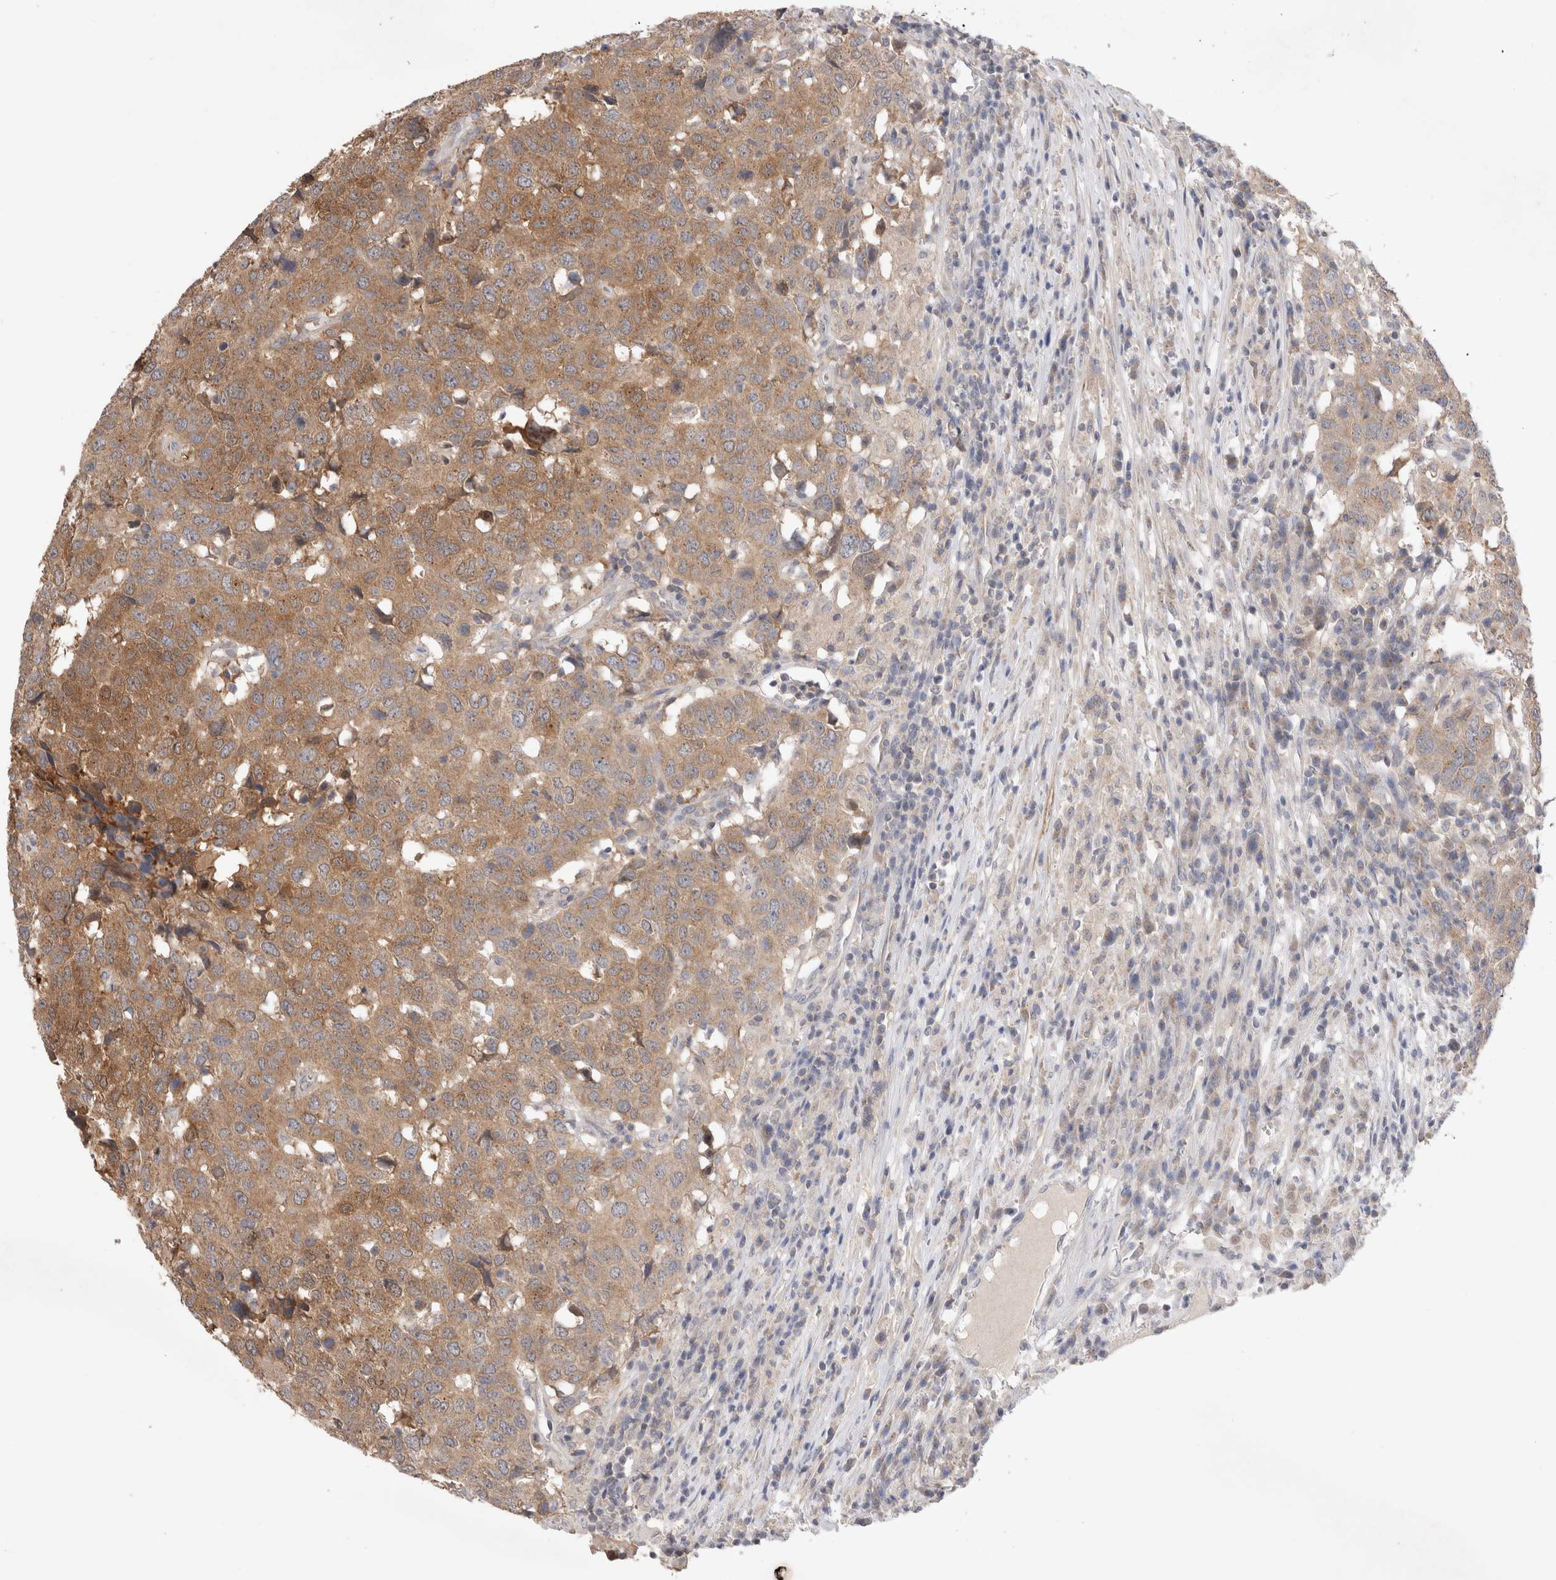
{"staining": {"intensity": "moderate", "quantity": ">75%", "location": "cytoplasmic/membranous"}, "tissue": "head and neck cancer", "cell_type": "Tumor cells", "image_type": "cancer", "snomed": [{"axis": "morphology", "description": "Squamous cell carcinoma, NOS"}, {"axis": "topography", "description": "Head-Neck"}], "caption": "Immunohistochemical staining of head and neck squamous cell carcinoma displays moderate cytoplasmic/membranous protein expression in about >75% of tumor cells.", "gene": "IFT74", "patient": {"sex": "male", "age": 66}}